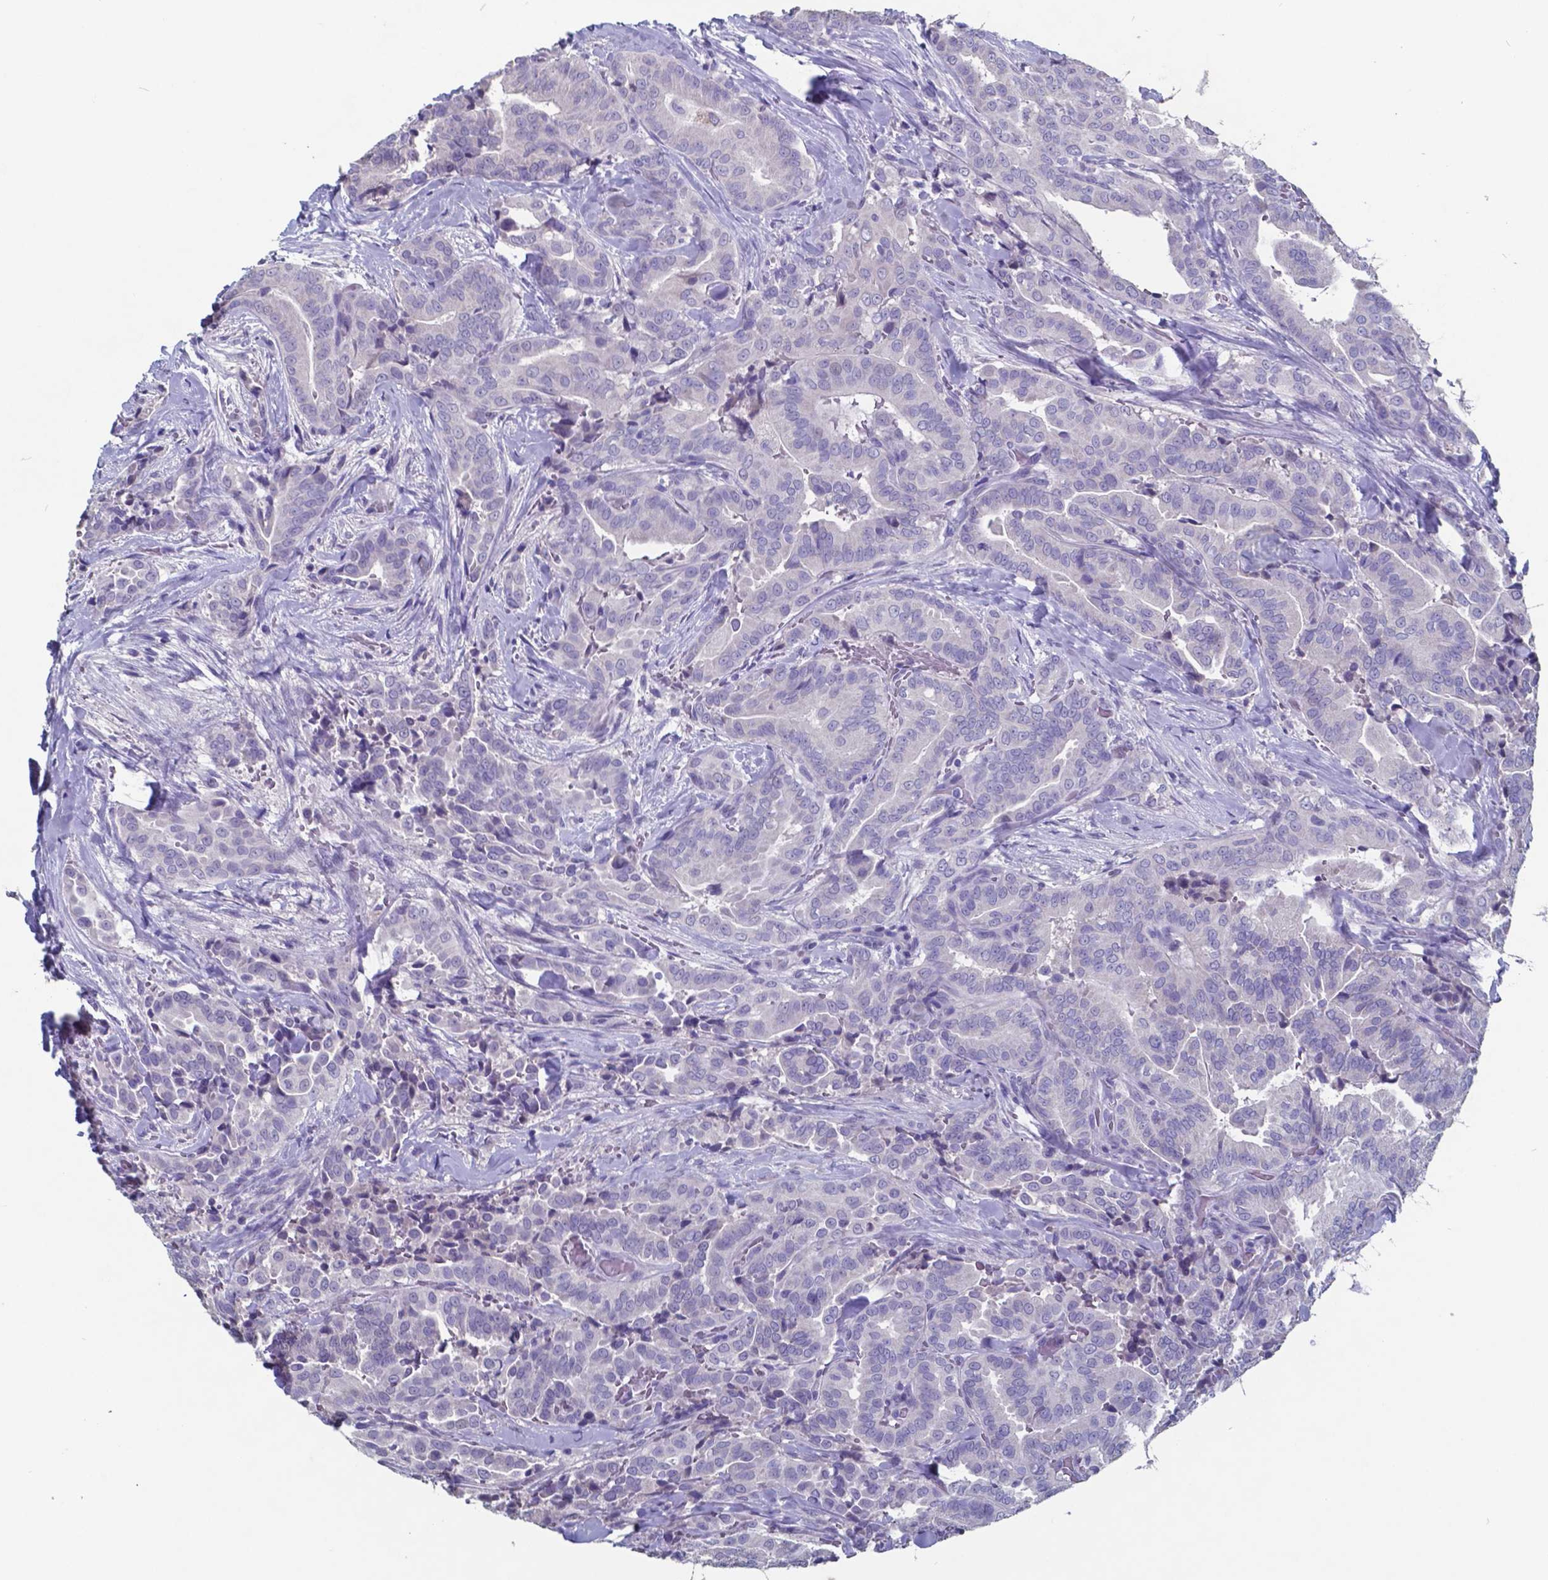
{"staining": {"intensity": "negative", "quantity": "none", "location": "none"}, "tissue": "thyroid cancer", "cell_type": "Tumor cells", "image_type": "cancer", "snomed": [{"axis": "morphology", "description": "Papillary adenocarcinoma, NOS"}, {"axis": "topography", "description": "Thyroid gland"}], "caption": "Protein analysis of thyroid papillary adenocarcinoma exhibits no significant positivity in tumor cells.", "gene": "TTR", "patient": {"sex": "male", "age": 61}}